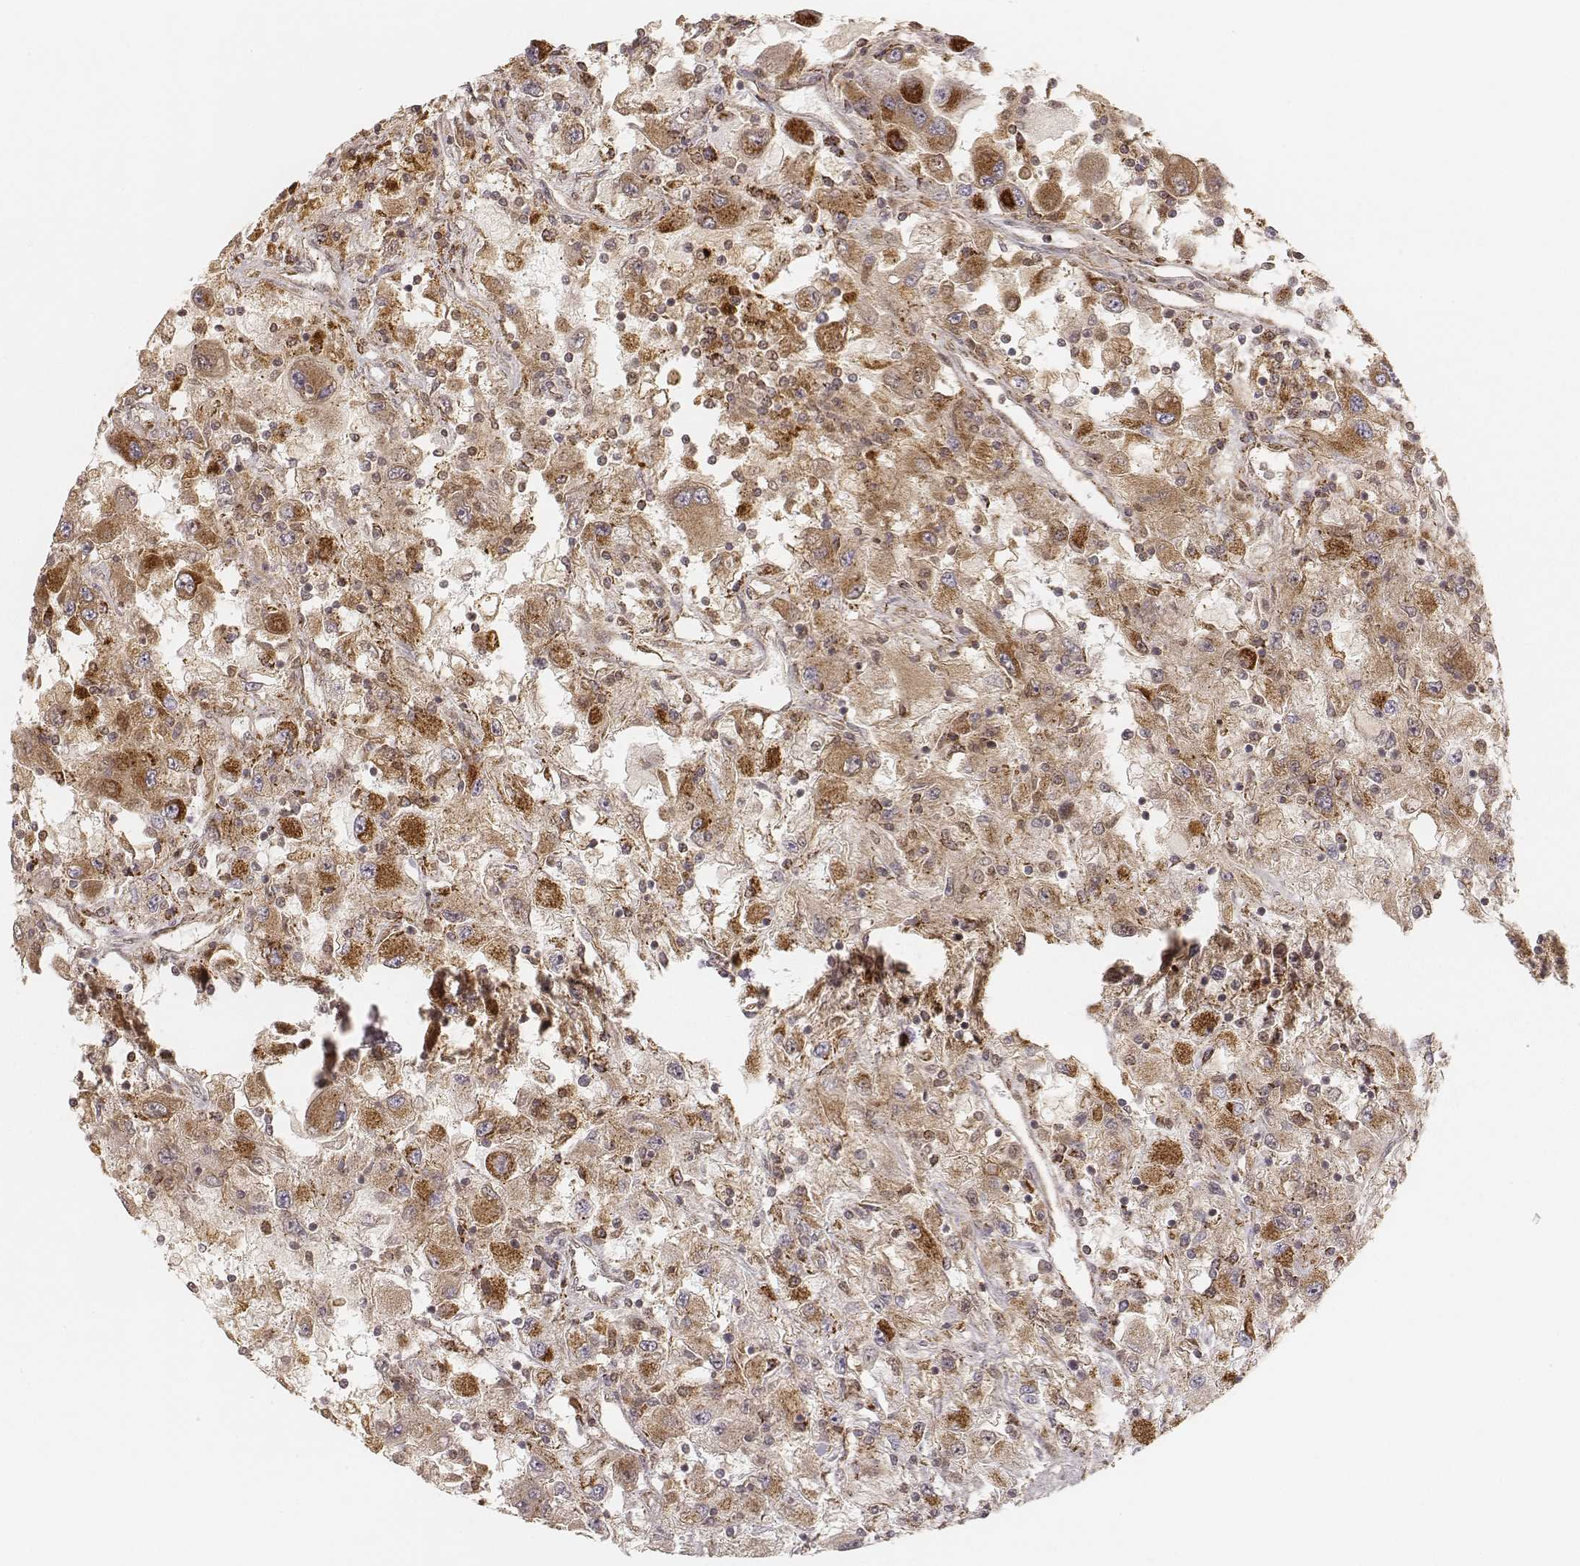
{"staining": {"intensity": "moderate", "quantity": ">75%", "location": "cytoplasmic/membranous"}, "tissue": "renal cancer", "cell_type": "Tumor cells", "image_type": "cancer", "snomed": [{"axis": "morphology", "description": "Adenocarcinoma, NOS"}, {"axis": "topography", "description": "Kidney"}], "caption": "Immunohistochemical staining of human renal cancer (adenocarcinoma) demonstrates medium levels of moderate cytoplasmic/membranous protein positivity in approximately >75% of tumor cells.", "gene": "CS", "patient": {"sex": "female", "age": 67}}